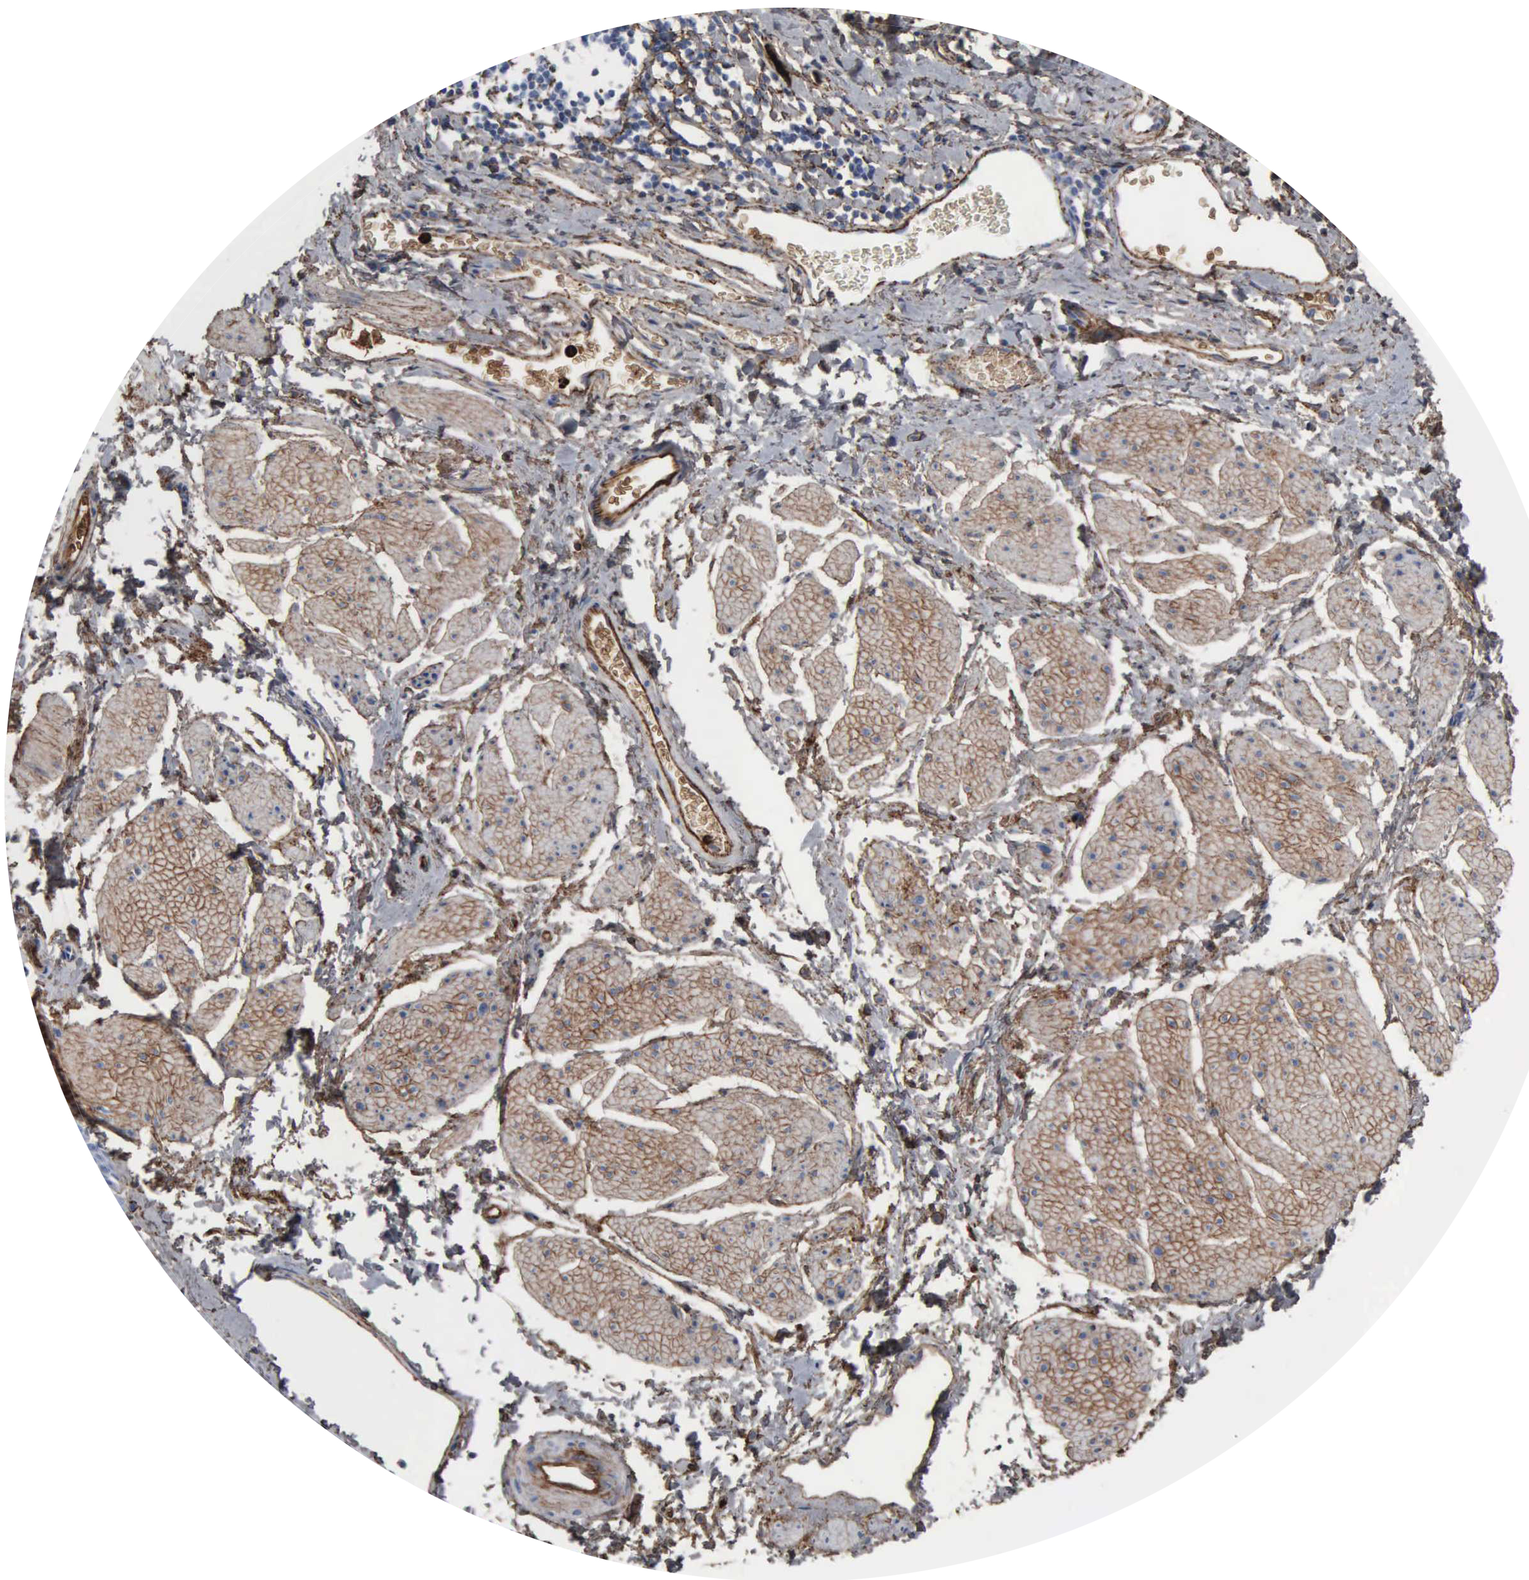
{"staining": {"intensity": "weak", "quantity": "25%-75%", "location": "cytoplasmic/membranous"}, "tissue": "esophagus", "cell_type": "Squamous epithelial cells", "image_type": "normal", "snomed": [{"axis": "morphology", "description": "Normal tissue, NOS"}, {"axis": "topography", "description": "Esophagus"}], "caption": "An IHC micrograph of unremarkable tissue is shown. Protein staining in brown highlights weak cytoplasmic/membranous positivity in esophagus within squamous epithelial cells.", "gene": "FN1", "patient": {"sex": "male", "age": 70}}